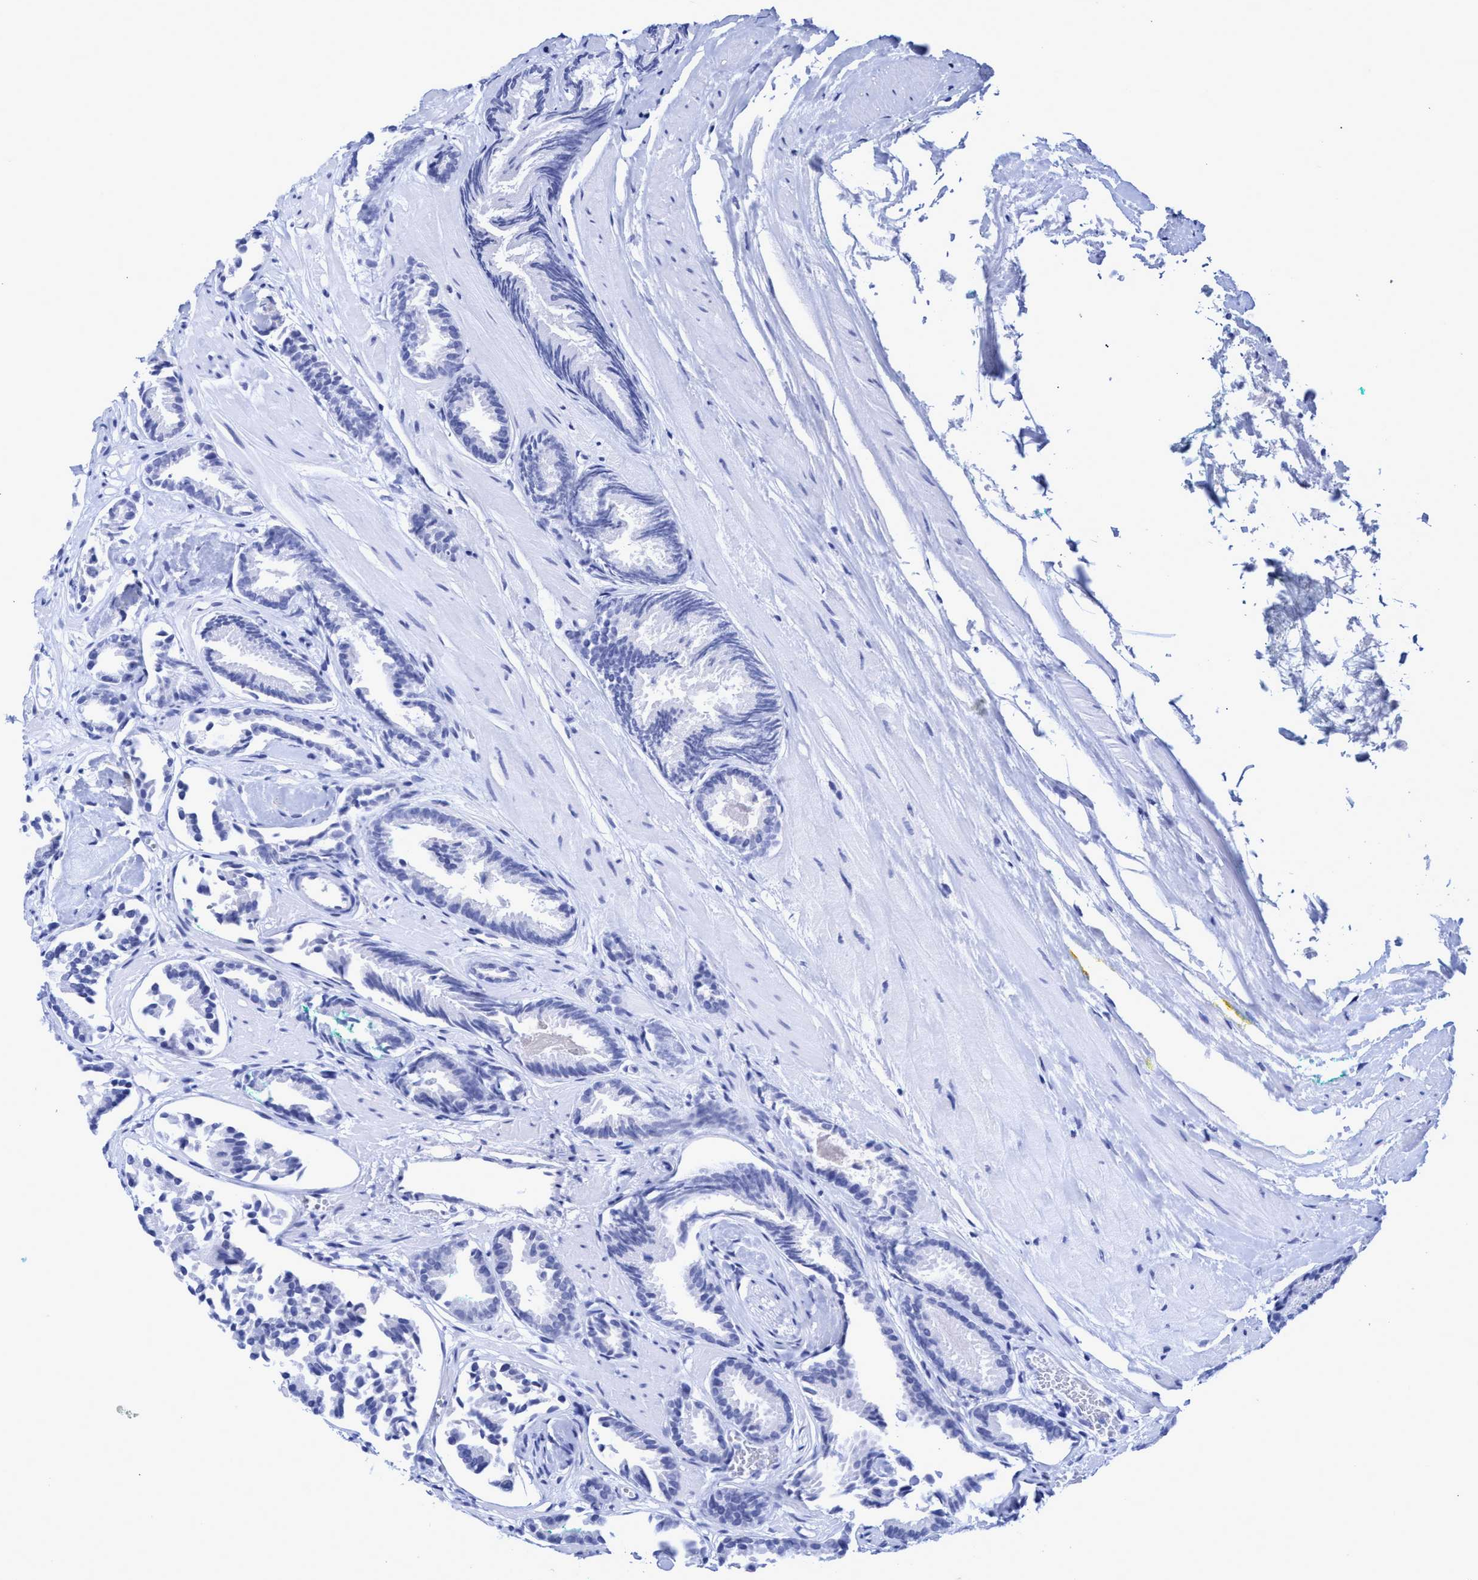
{"staining": {"intensity": "negative", "quantity": "none", "location": "none"}, "tissue": "prostate cancer", "cell_type": "Tumor cells", "image_type": "cancer", "snomed": [{"axis": "morphology", "description": "Adenocarcinoma, Low grade"}, {"axis": "topography", "description": "Prostate"}], "caption": "Tumor cells show no significant protein positivity in prostate low-grade adenocarcinoma.", "gene": "INSL6", "patient": {"sex": "male", "age": 51}}